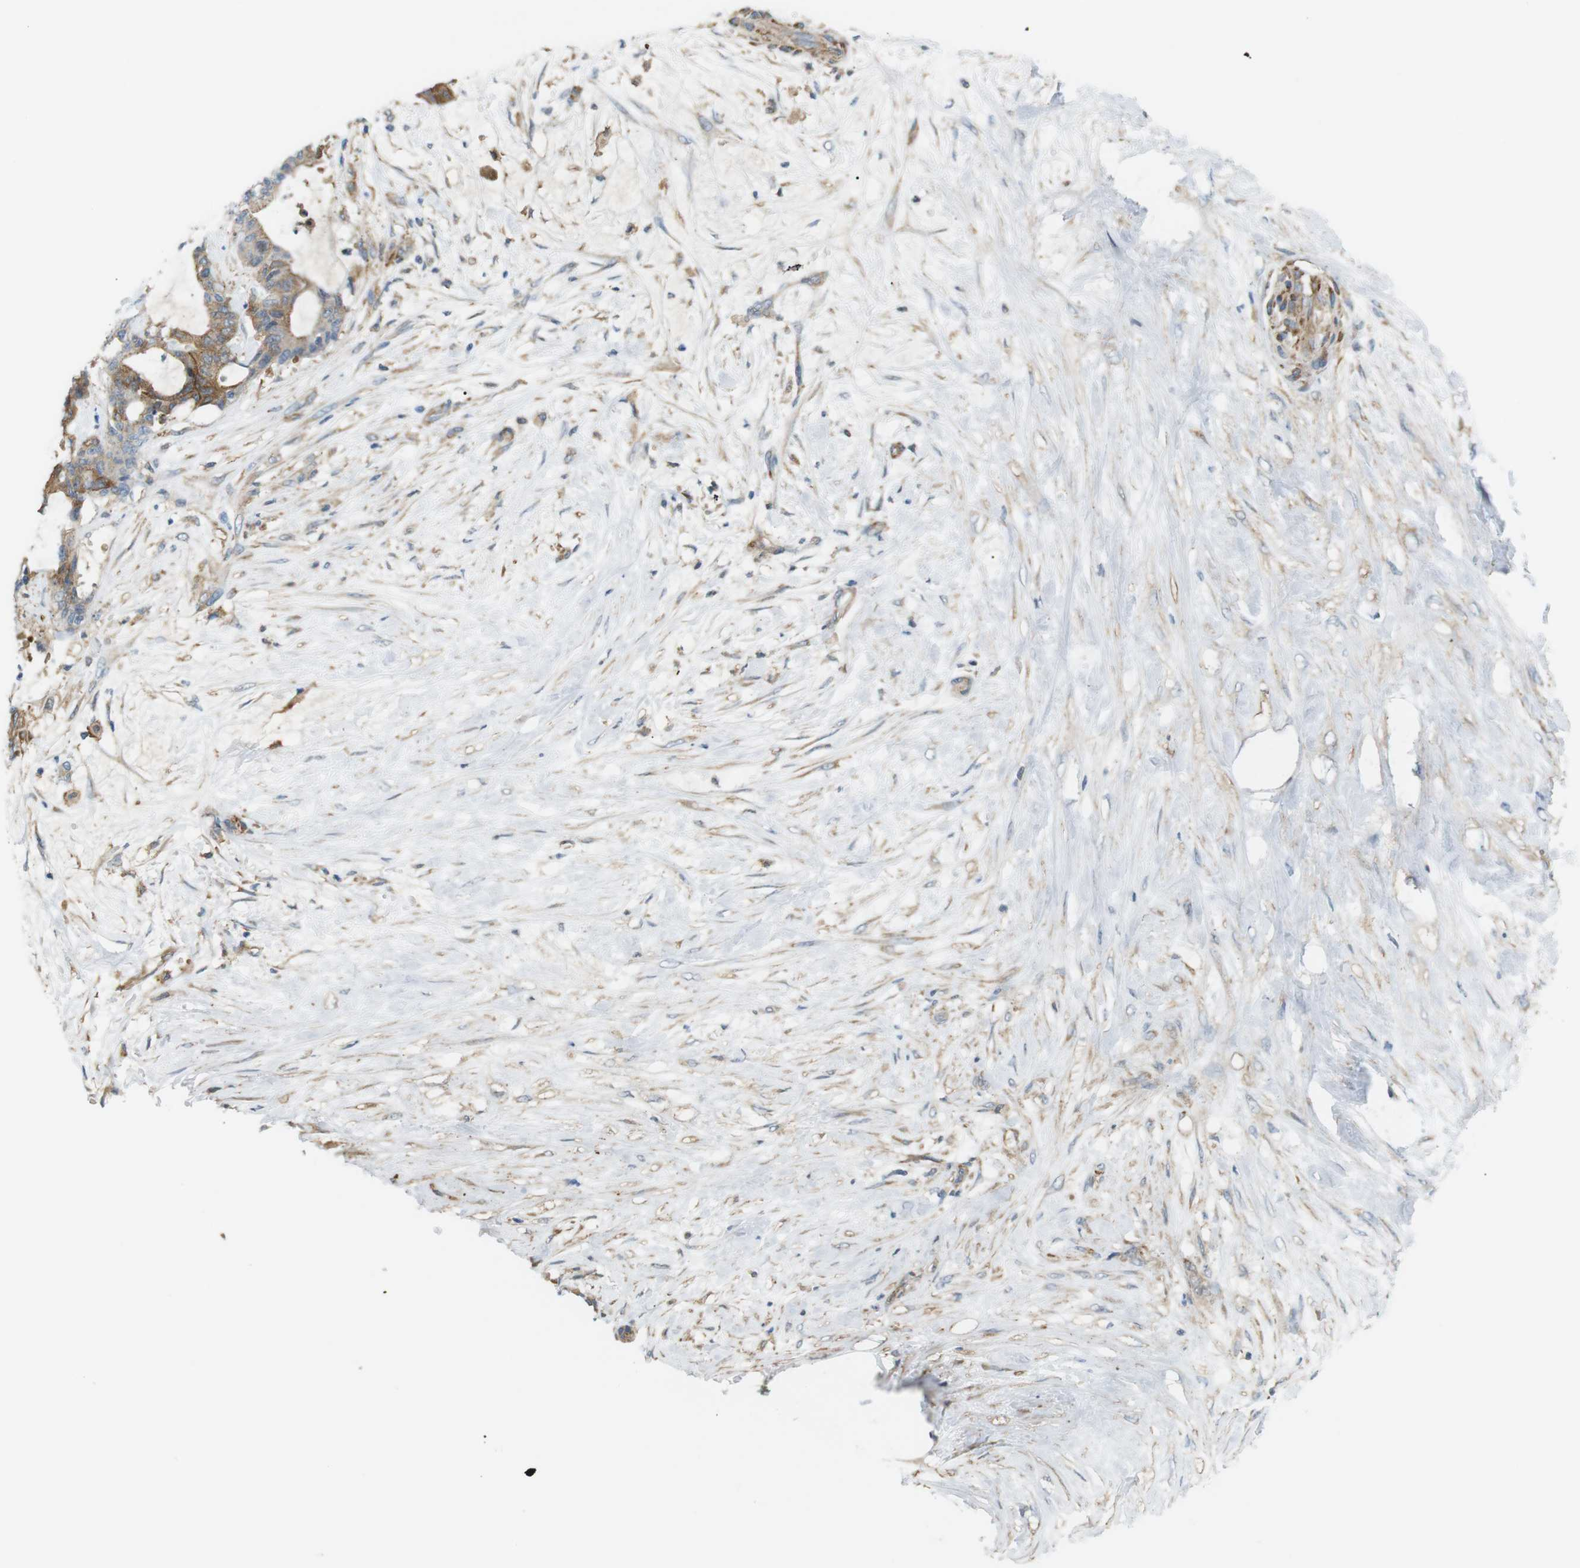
{"staining": {"intensity": "strong", "quantity": ">75%", "location": "cytoplasmic/membranous"}, "tissue": "liver cancer", "cell_type": "Tumor cells", "image_type": "cancer", "snomed": [{"axis": "morphology", "description": "Cholangiocarcinoma"}, {"axis": "topography", "description": "Liver"}], "caption": "There is high levels of strong cytoplasmic/membranous staining in tumor cells of liver cancer, as demonstrated by immunohistochemical staining (brown color).", "gene": "PEPD", "patient": {"sex": "female", "age": 73}}